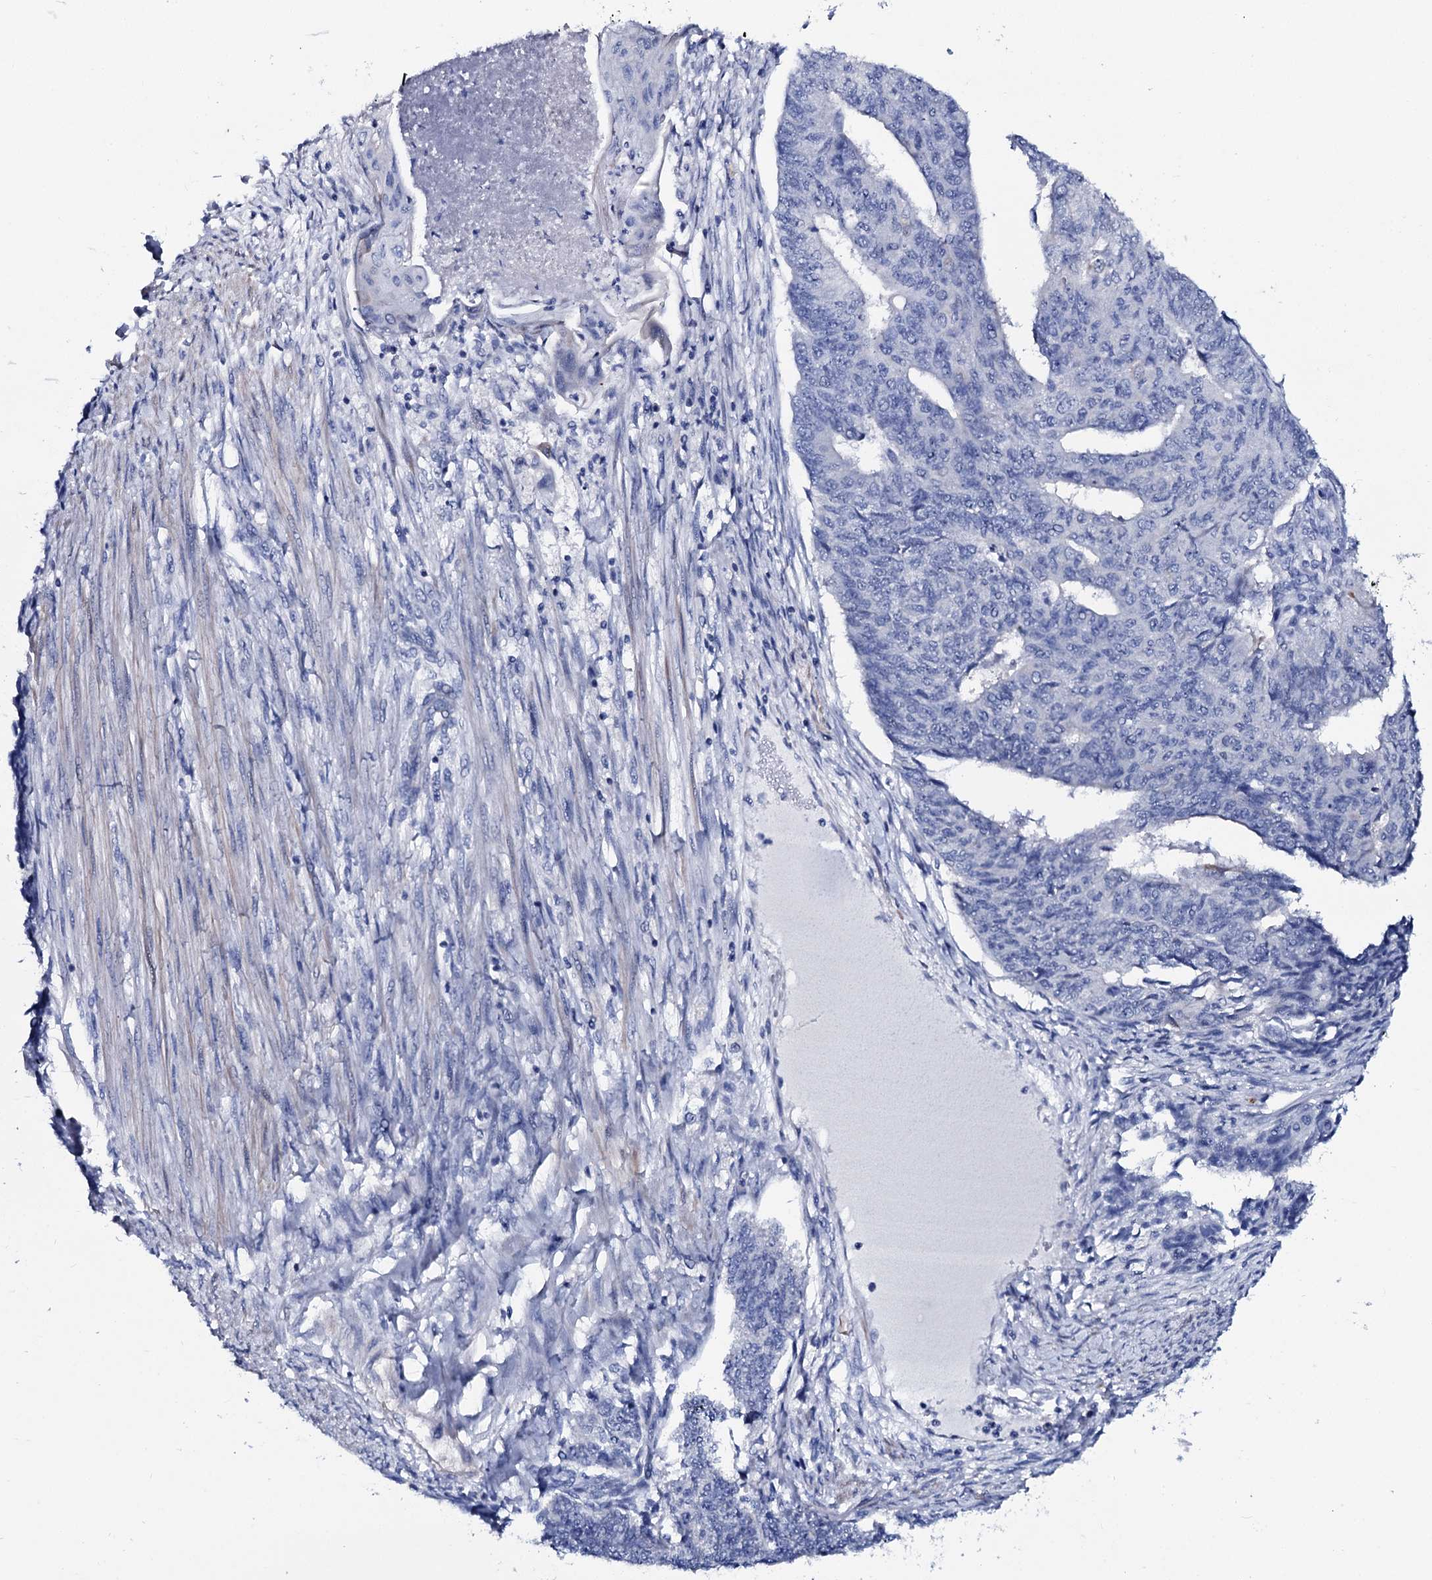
{"staining": {"intensity": "negative", "quantity": "none", "location": "none"}, "tissue": "endometrial cancer", "cell_type": "Tumor cells", "image_type": "cancer", "snomed": [{"axis": "morphology", "description": "Adenocarcinoma, NOS"}, {"axis": "topography", "description": "Endometrium"}], "caption": "The photomicrograph reveals no staining of tumor cells in adenocarcinoma (endometrial).", "gene": "GYS2", "patient": {"sex": "female", "age": 32}}